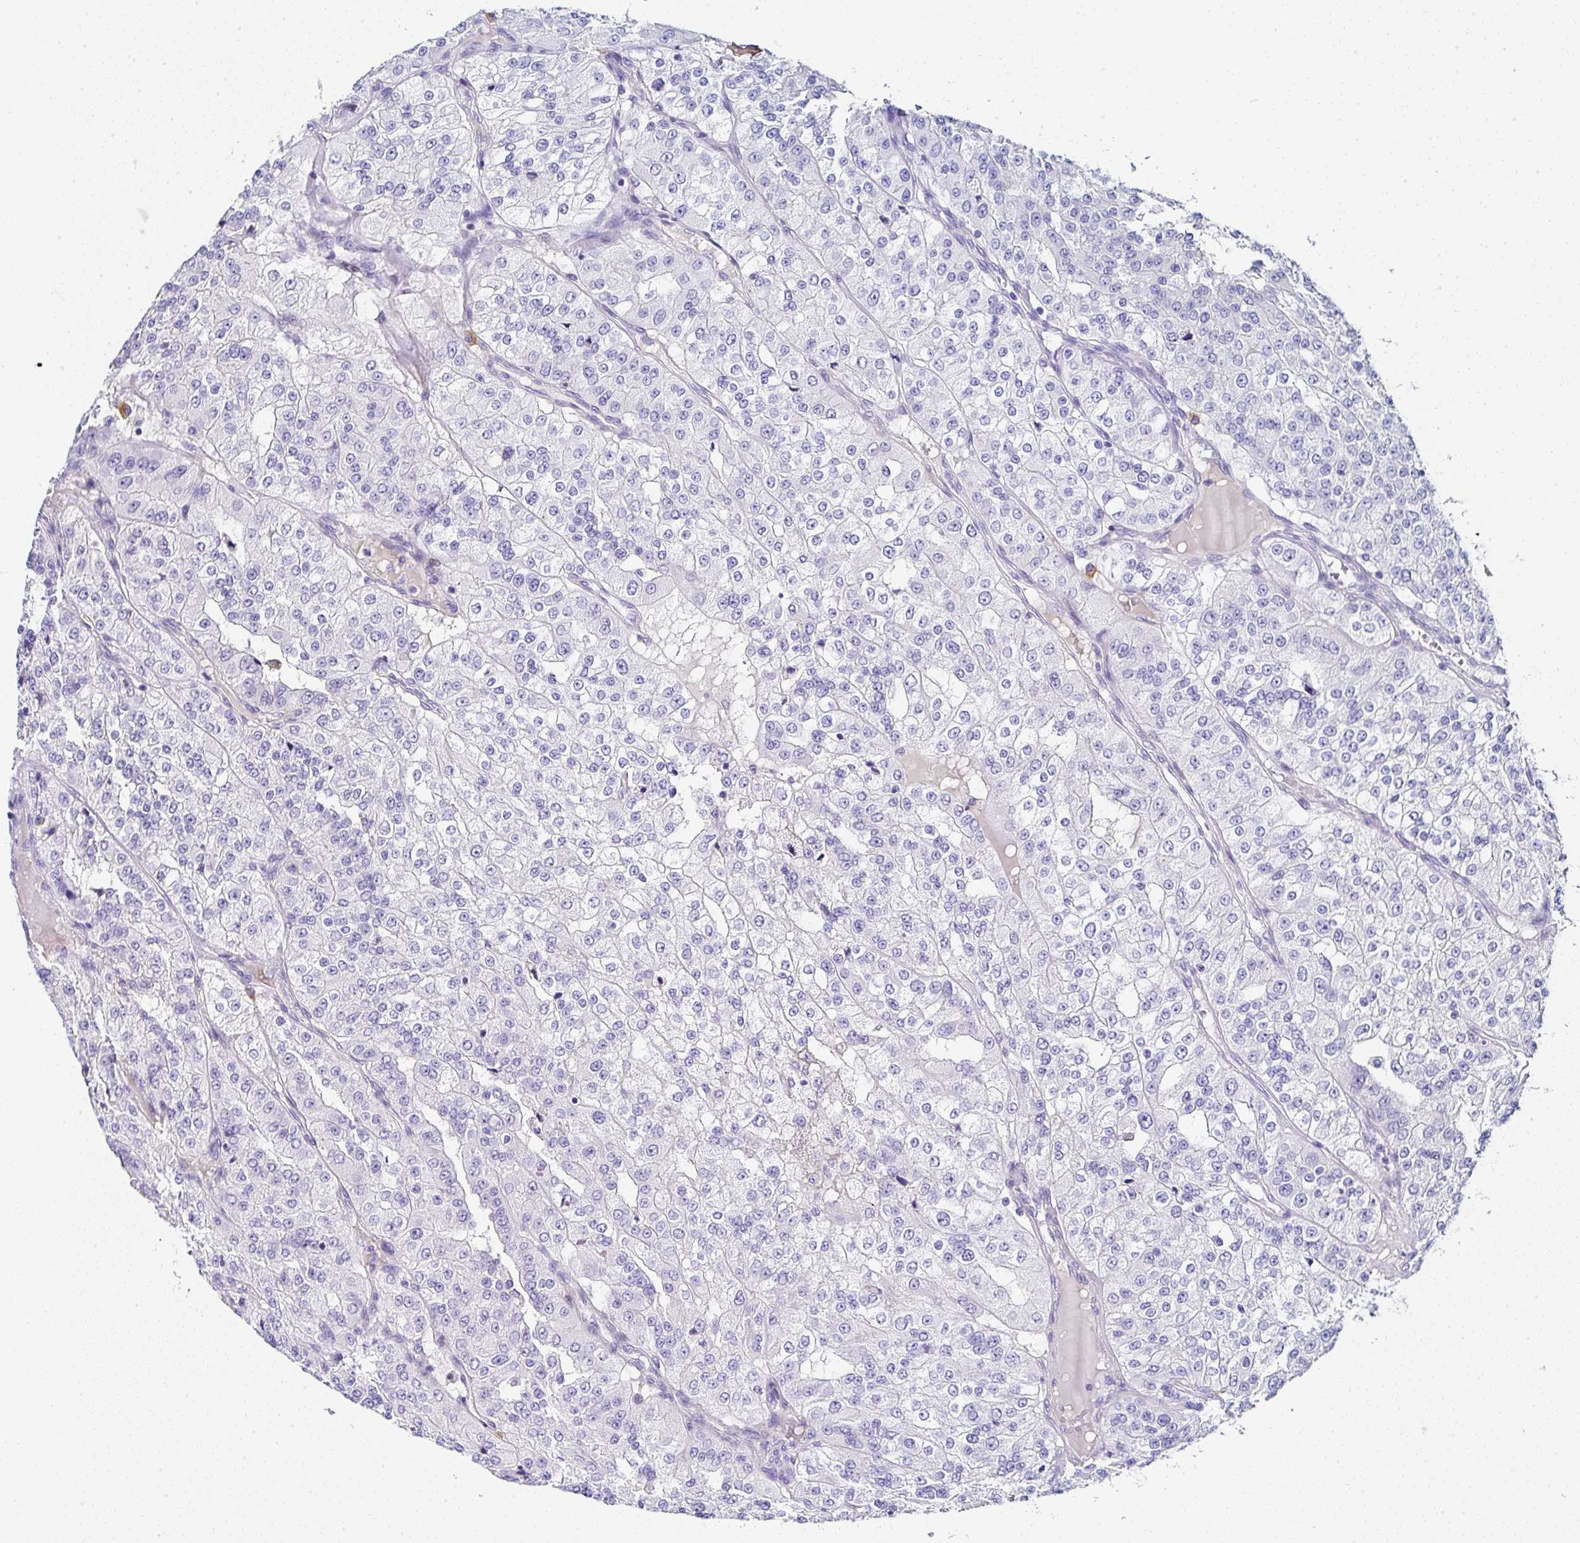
{"staining": {"intensity": "negative", "quantity": "none", "location": "none"}, "tissue": "renal cancer", "cell_type": "Tumor cells", "image_type": "cancer", "snomed": [{"axis": "morphology", "description": "Adenocarcinoma, NOS"}, {"axis": "topography", "description": "Kidney"}], "caption": "DAB immunohistochemical staining of human renal adenocarcinoma demonstrates no significant expression in tumor cells.", "gene": "PPFIA4", "patient": {"sex": "female", "age": 63}}